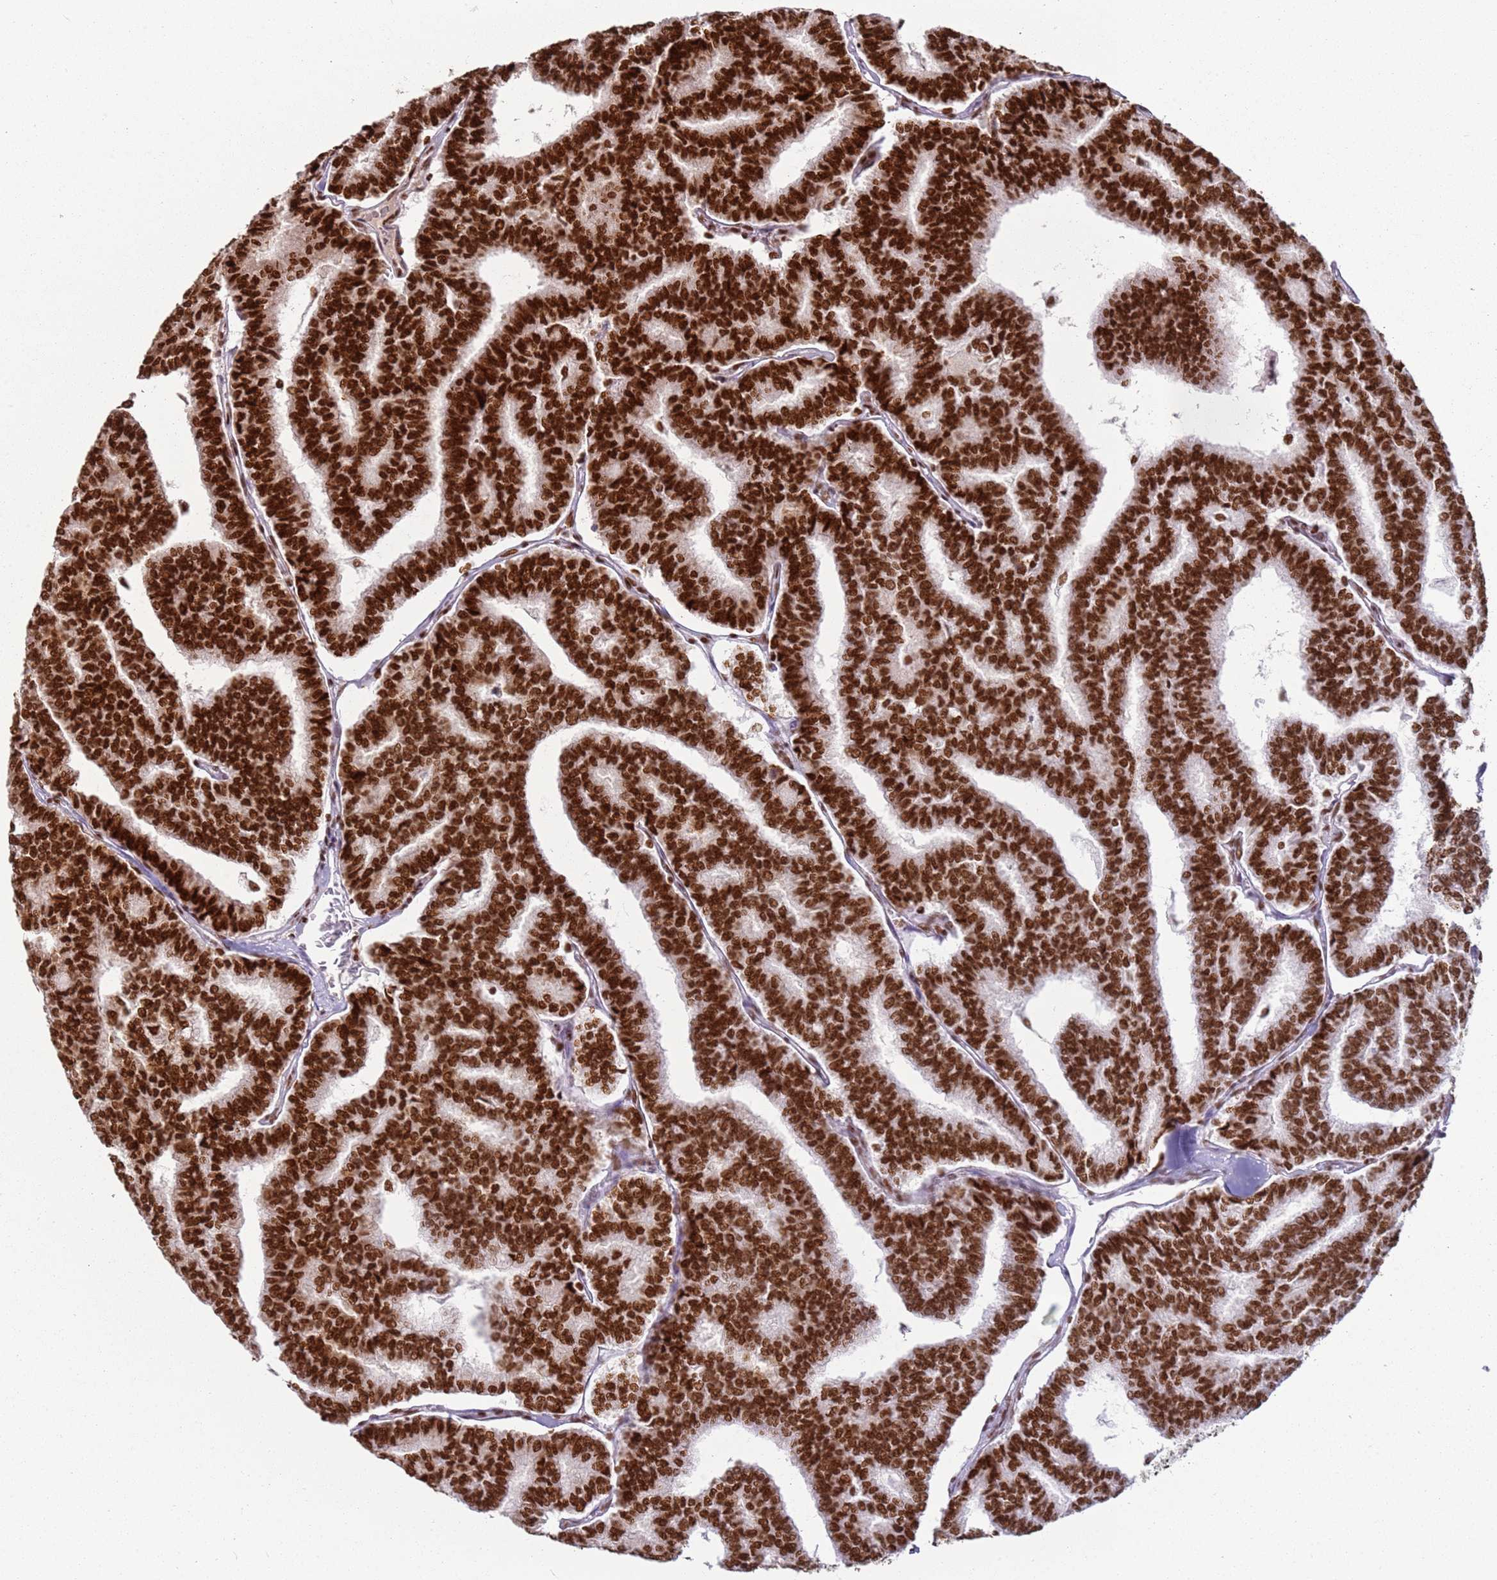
{"staining": {"intensity": "strong", "quantity": ">75%", "location": "nuclear"}, "tissue": "thyroid cancer", "cell_type": "Tumor cells", "image_type": "cancer", "snomed": [{"axis": "morphology", "description": "Papillary adenocarcinoma, NOS"}, {"axis": "topography", "description": "Thyroid gland"}], "caption": "This is an image of IHC staining of thyroid cancer (papillary adenocarcinoma), which shows strong staining in the nuclear of tumor cells.", "gene": "TENT4A", "patient": {"sex": "female", "age": 35}}